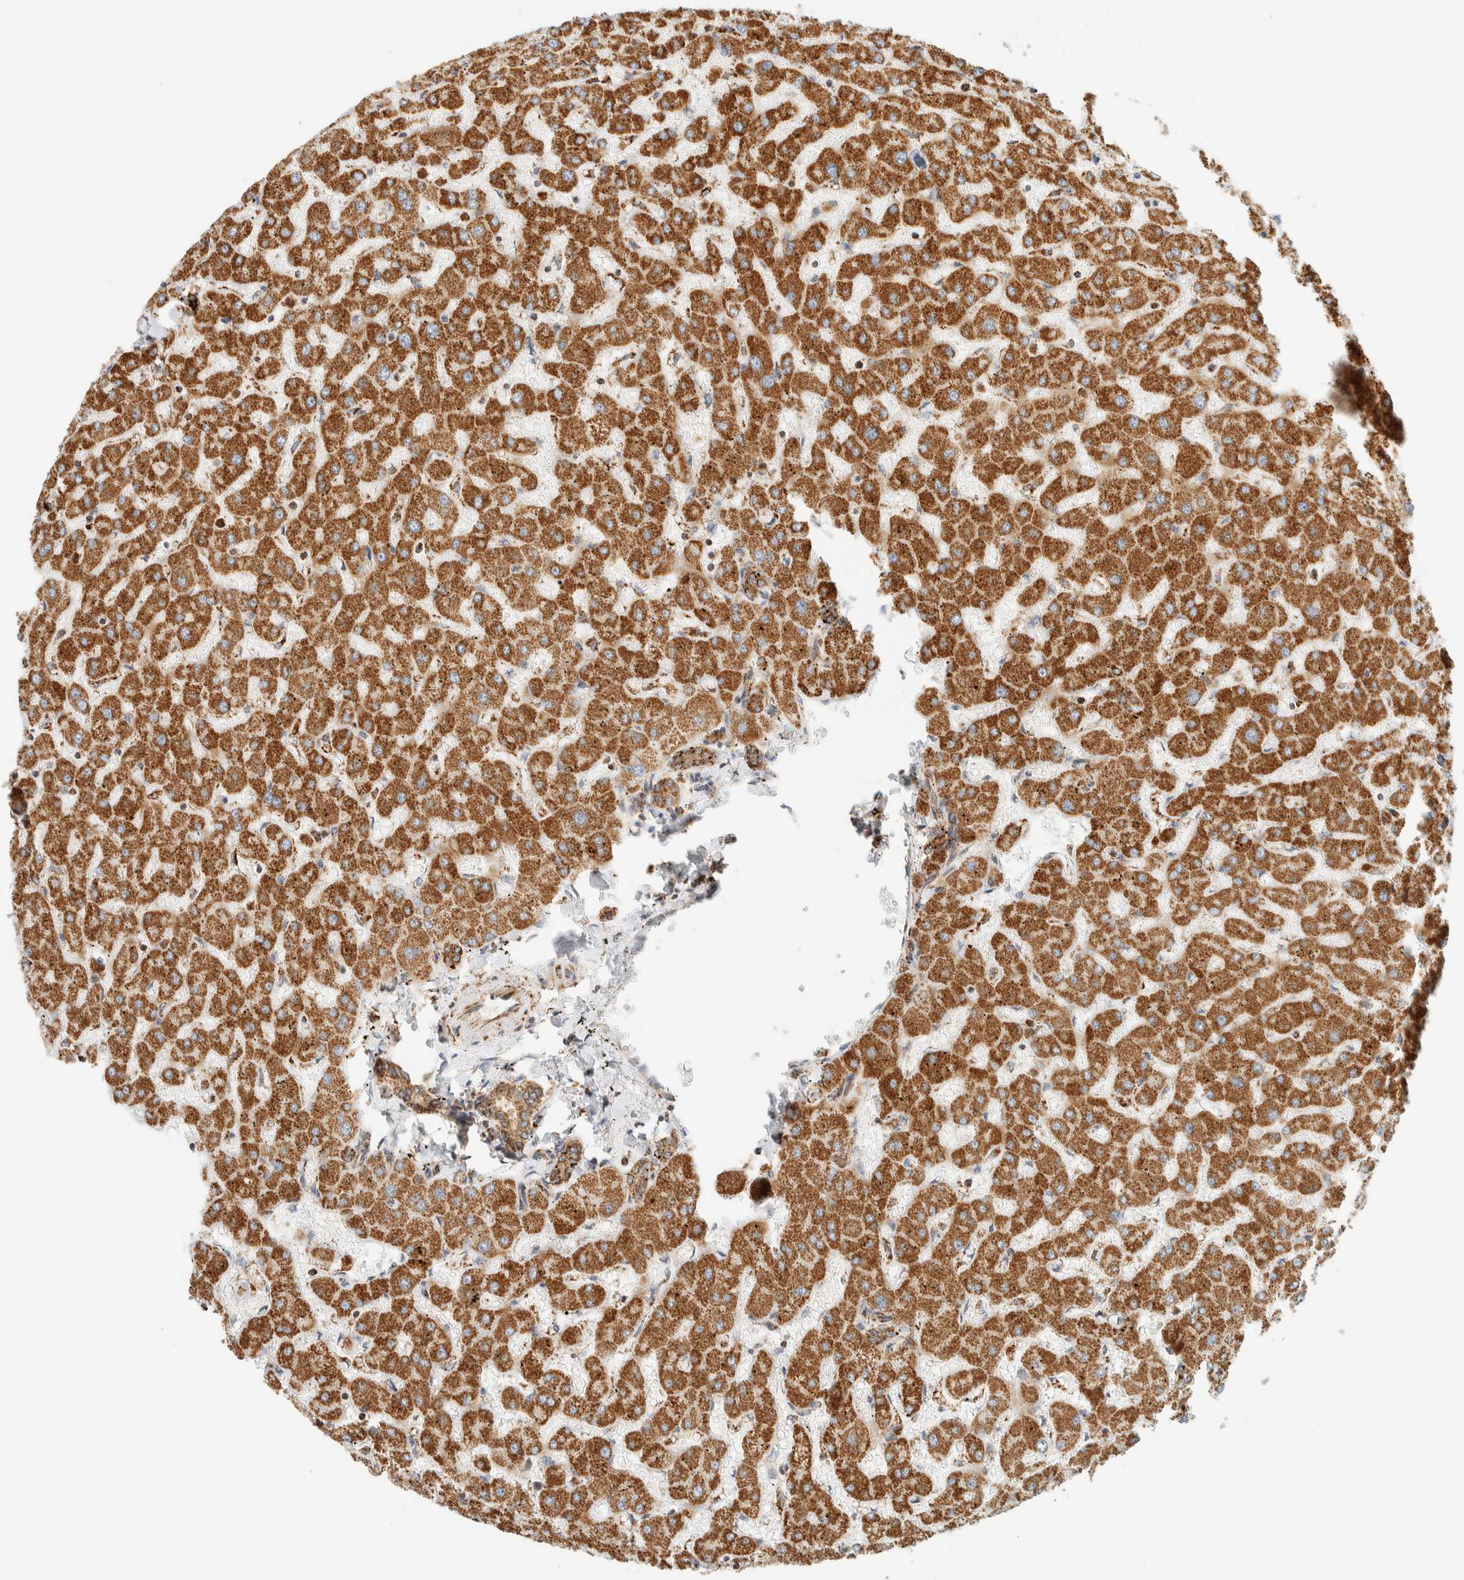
{"staining": {"intensity": "moderate", "quantity": ">75%", "location": "cytoplasmic/membranous"}, "tissue": "liver", "cell_type": "Cholangiocytes", "image_type": "normal", "snomed": [{"axis": "morphology", "description": "Normal tissue, NOS"}, {"axis": "topography", "description": "Liver"}], "caption": "Immunohistochemistry photomicrograph of benign human liver stained for a protein (brown), which exhibits medium levels of moderate cytoplasmic/membranous staining in about >75% of cholangiocytes.", "gene": "KIFAP3", "patient": {"sex": "female", "age": 63}}